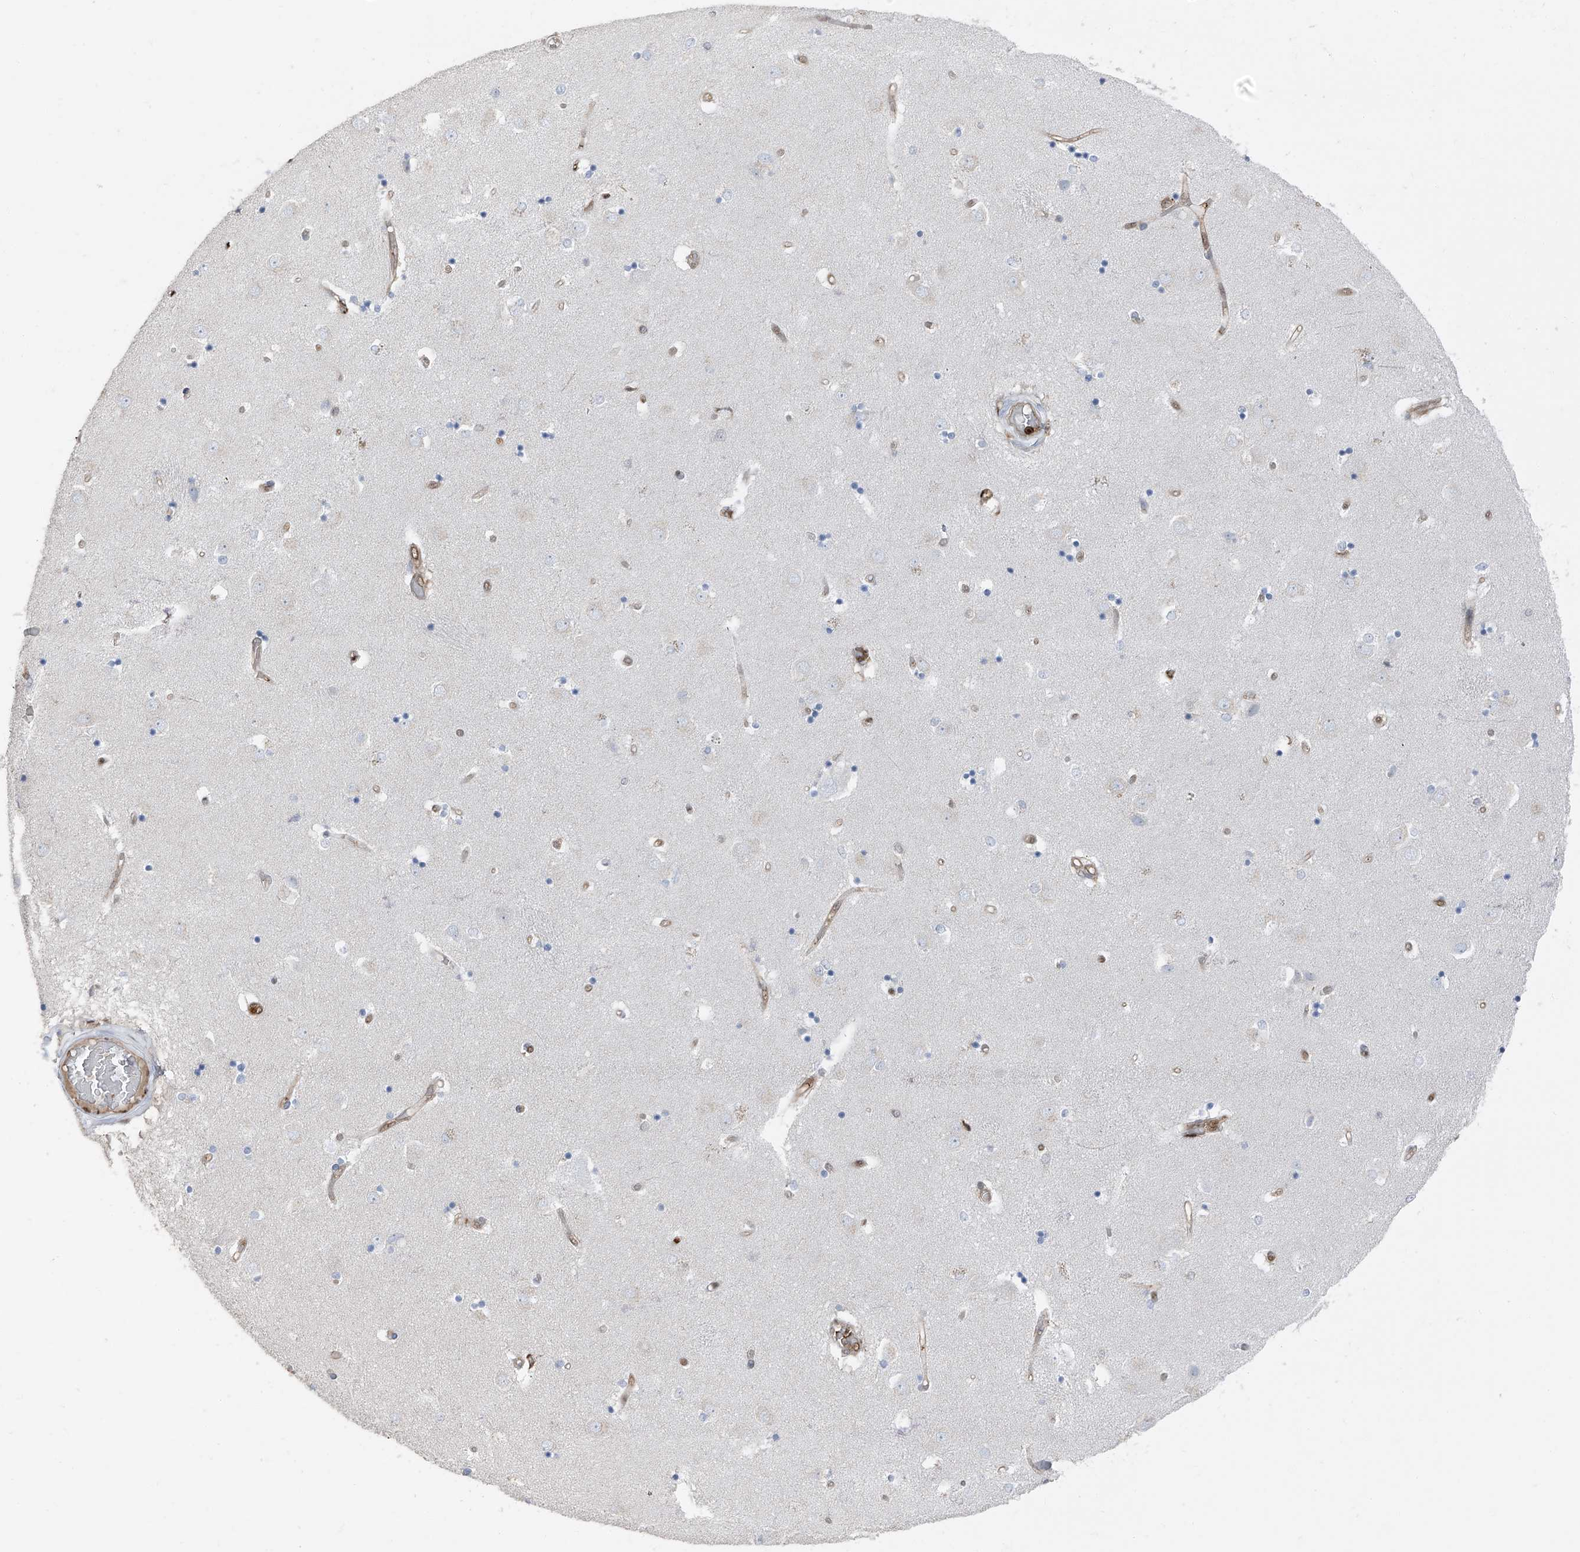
{"staining": {"intensity": "negative", "quantity": "none", "location": "none"}, "tissue": "caudate", "cell_type": "Glial cells", "image_type": "normal", "snomed": [{"axis": "morphology", "description": "Normal tissue, NOS"}, {"axis": "topography", "description": "Lateral ventricle wall"}], "caption": "The image exhibits no significant positivity in glial cells of caudate. (Immunohistochemistry (ihc), brightfield microscopy, high magnification).", "gene": "PSMB10", "patient": {"sex": "male", "age": 45}}